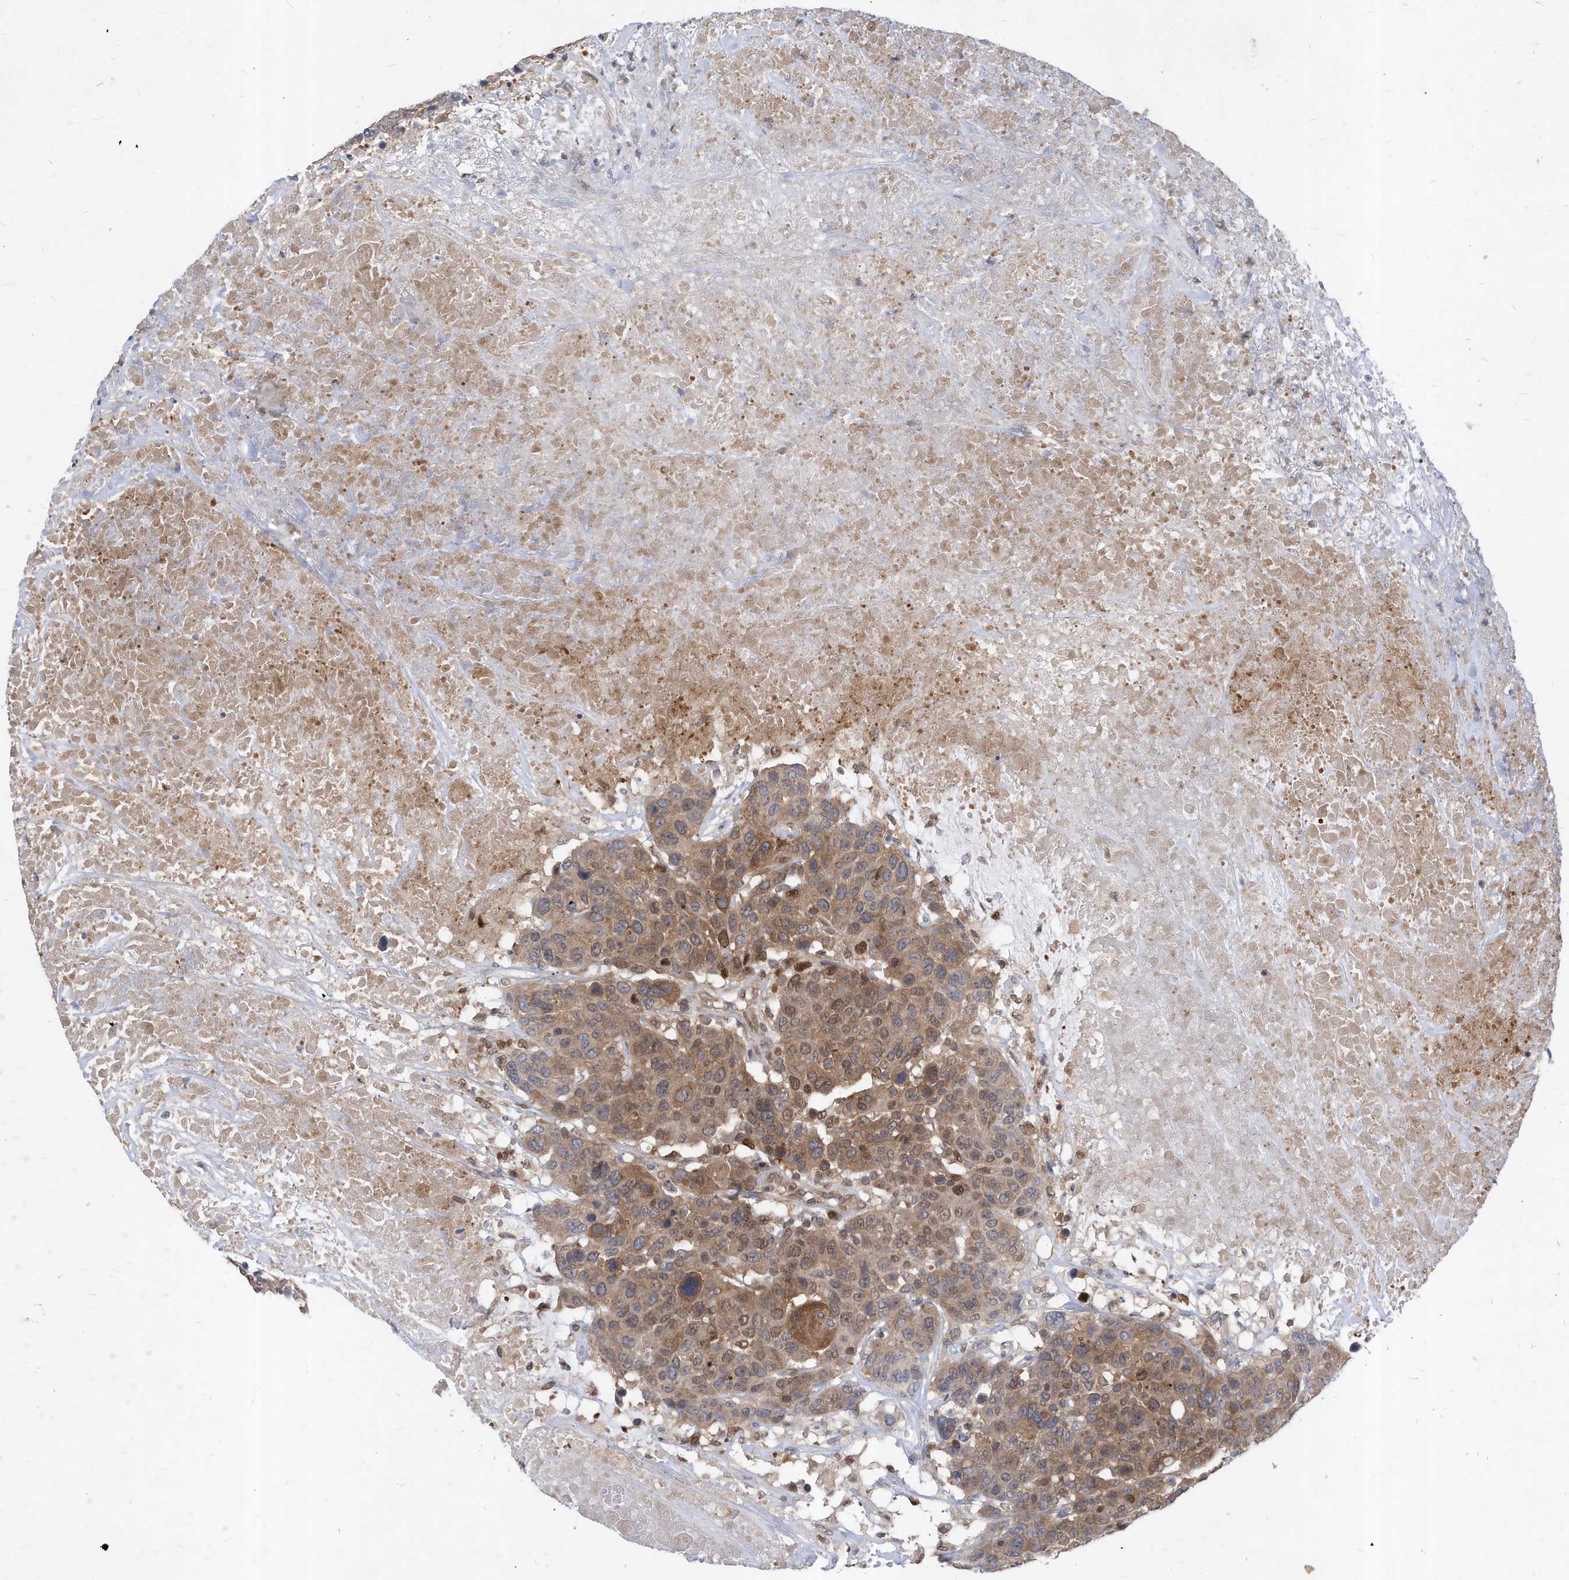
{"staining": {"intensity": "moderate", "quantity": ">75%", "location": "cytoplasmic/membranous,nuclear"}, "tissue": "breast cancer", "cell_type": "Tumor cells", "image_type": "cancer", "snomed": [{"axis": "morphology", "description": "Duct carcinoma"}, {"axis": "topography", "description": "Breast"}], "caption": "Breast infiltrating ductal carcinoma stained with a brown dye demonstrates moderate cytoplasmic/membranous and nuclear positive positivity in approximately >75% of tumor cells.", "gene": "KPNB1", "patient": {"sex": "female", "age": 37}}